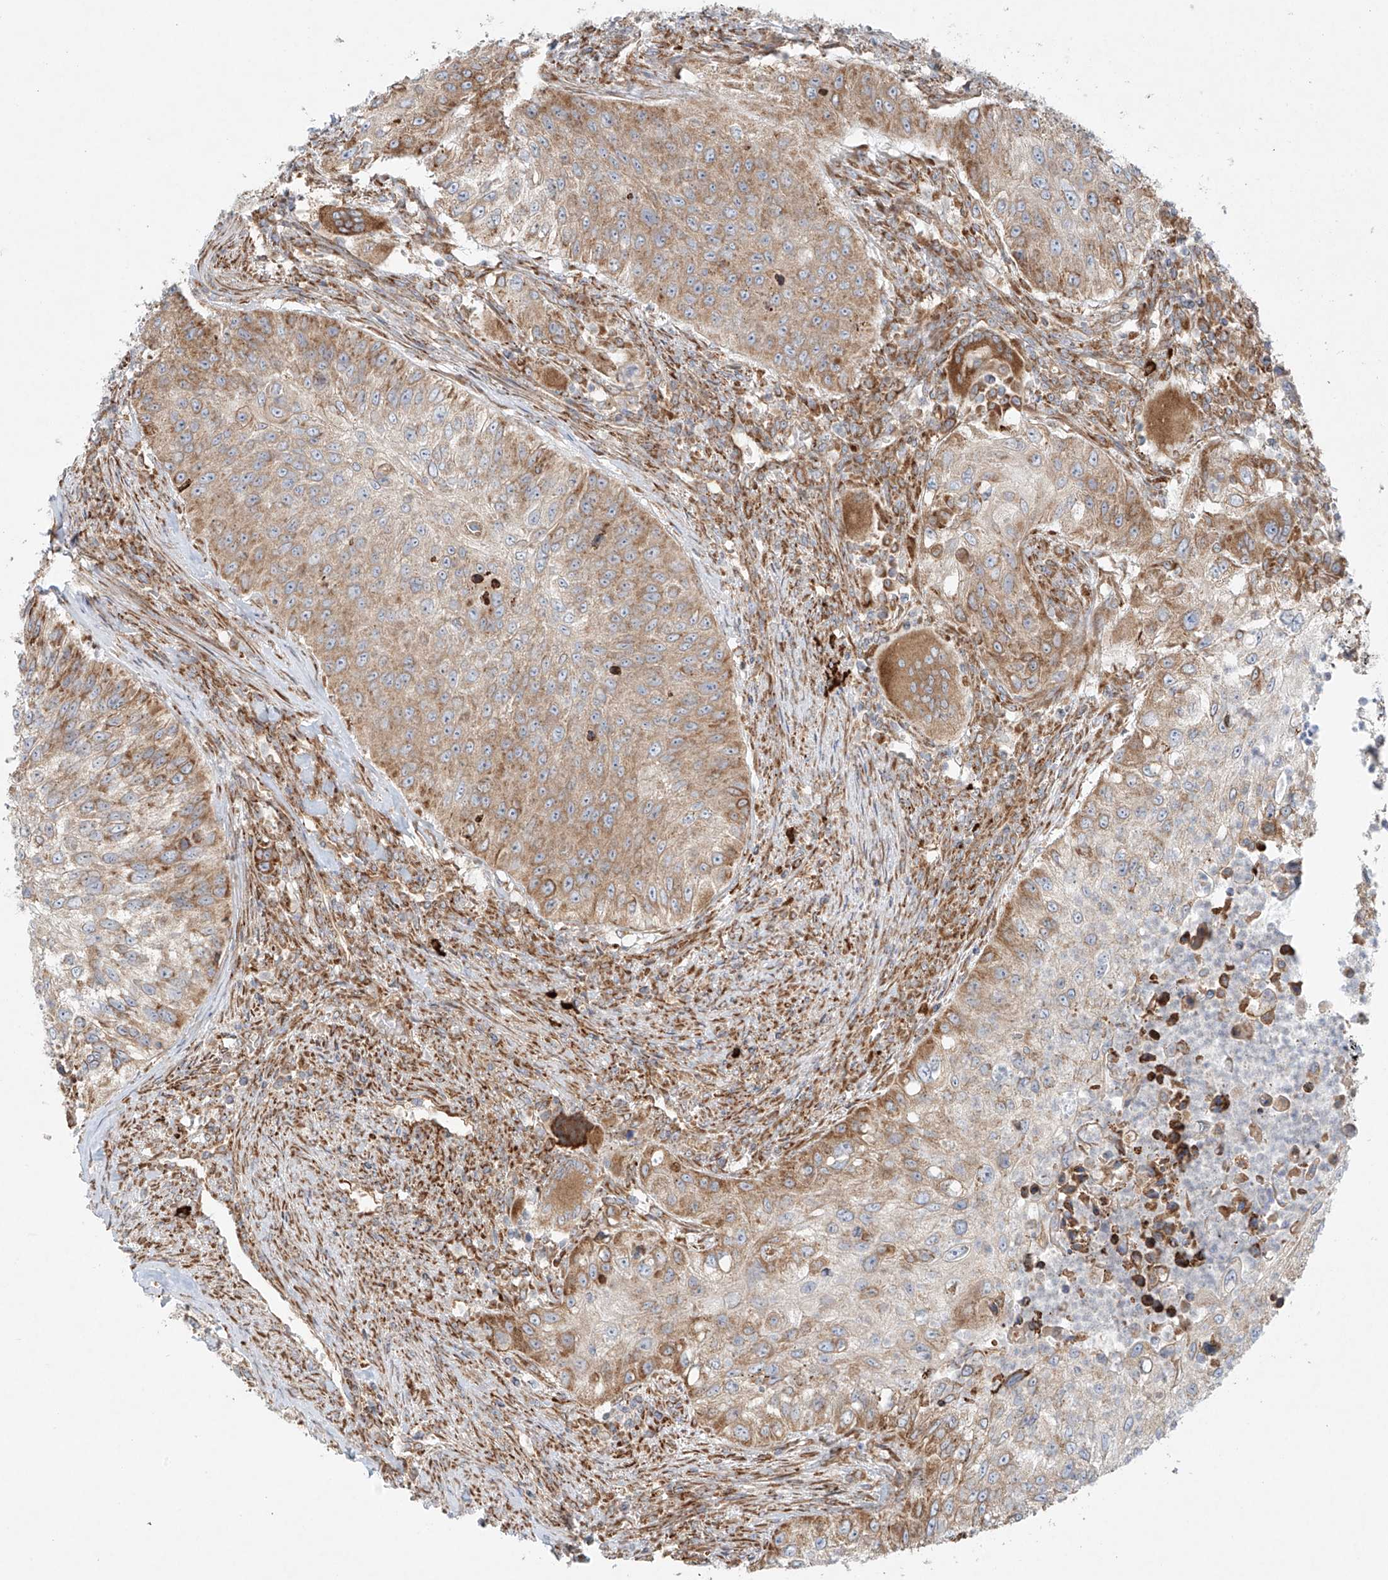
{"staining": {"intensity": "moderate", "quantity": "25%-75%", "location": "cytoplasmic/membranous"}, "tissue": "urothelial cancer", "cell_type": "Tumor cells", "image_type": "cancer", "snomed": [{"axis": "morphology", "description": "Urothelial carcinoma, High grade"}, {"axis": "topography", "description": "Urinary bladder"}], "caption": "Protein staining of high-grade urothelial carcinoma tissue demonstrates moderate cytoplasmic/membranous expression in approximately 25%-75% of tumor cells. The staining is performed using DAB brown chromogen to label protein expression. The nuclei are counter-stained blue using hematoxylin.", "gene": "EIPR1", "patient": {"sex": "female", "age": 60}}